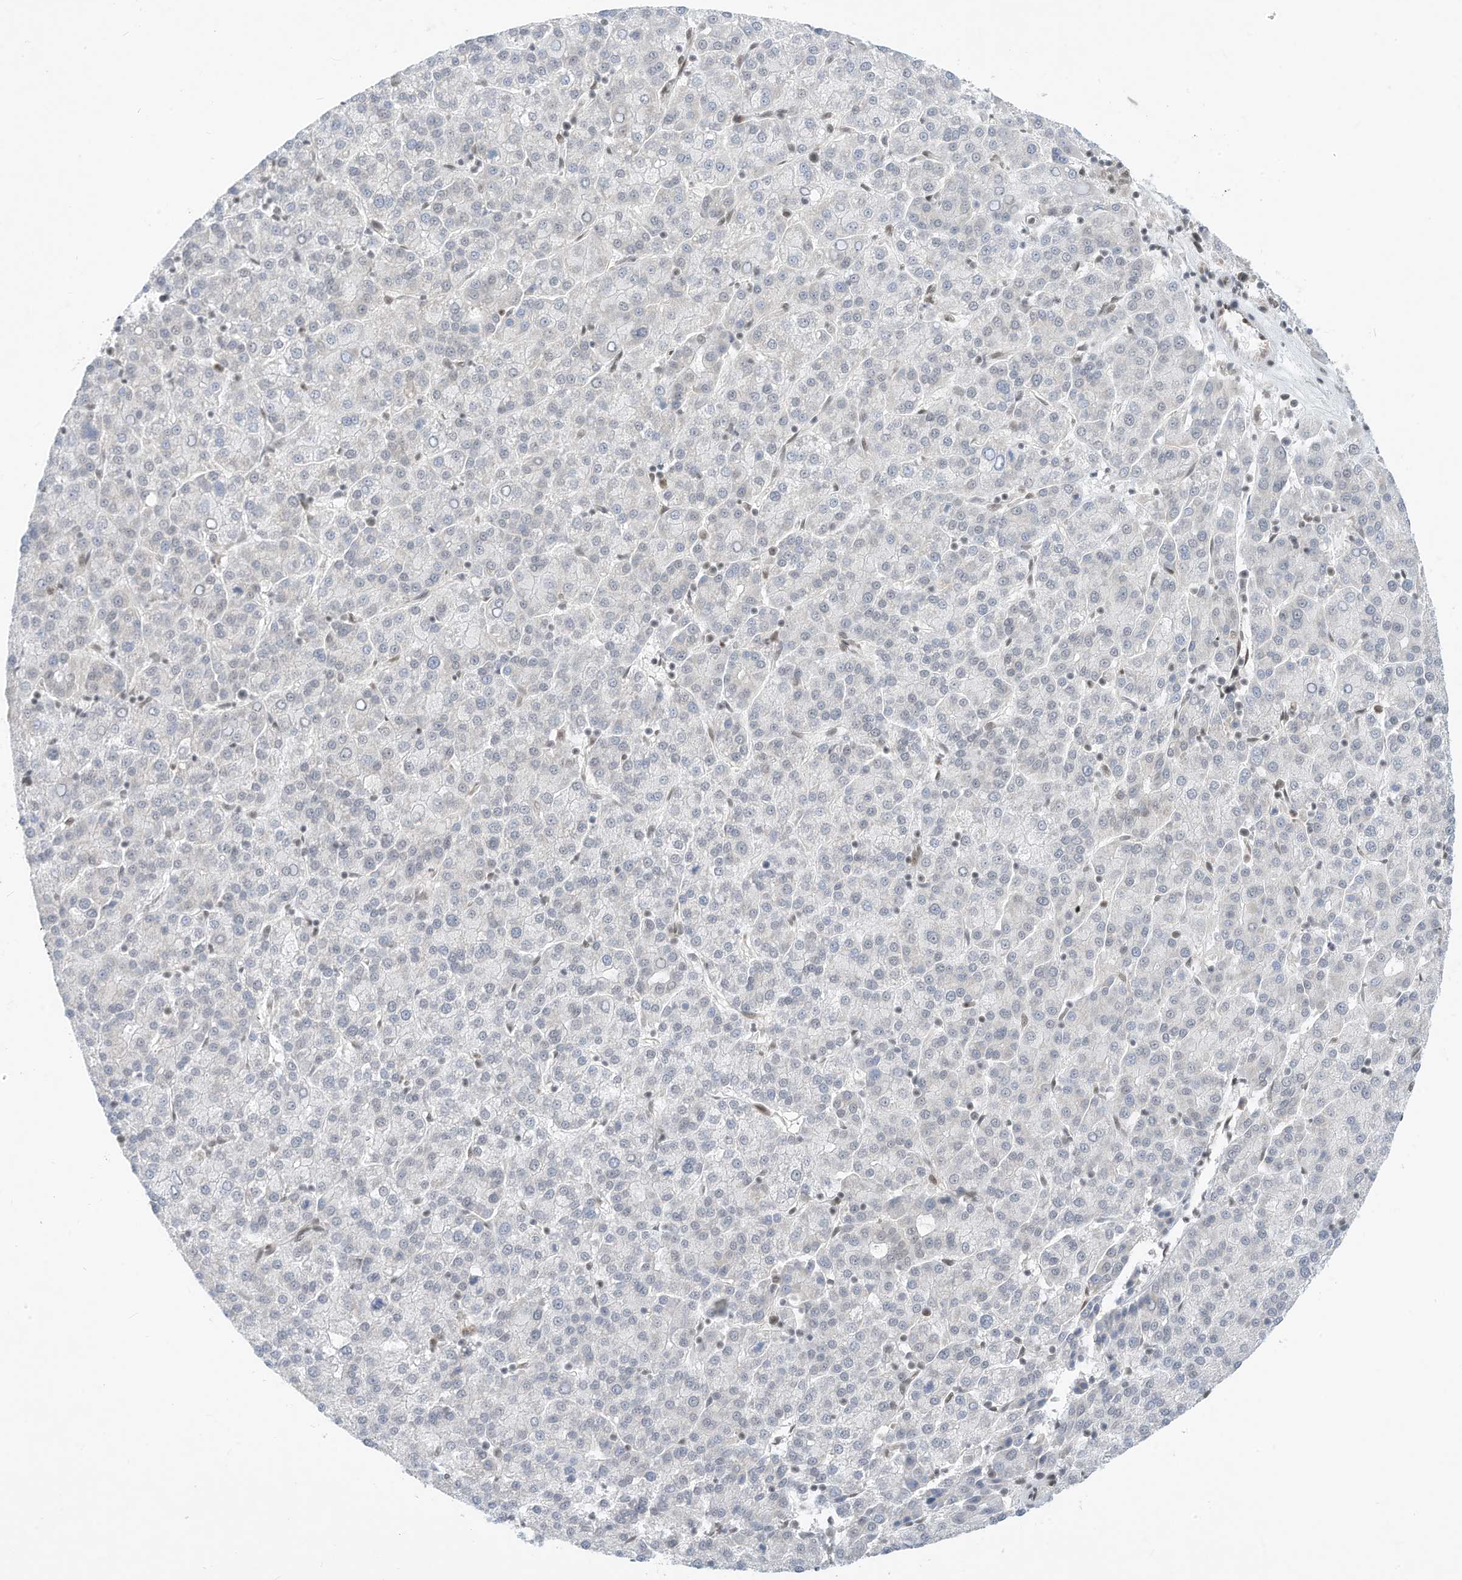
{"staining": {"intensity": "negative", "quantity": "none", "location": "none"}, "tissue": "liver cancer", "cell_type": "Tumor cells", "image_type": "cancer", "snomed": [{"axis": "morphology", "description": "Carcinoma, Hepatocellular, NOS"}, {"axis": "topography", "description": "Liver"}], "caption": "This histopathology image is of liver cancer (hepatocellular carcinoma) stained with IHC to label a protein in brown with the nuclei are counter-stained blue. There is no positivity in tumor cells. The staining was performed using DAB to visualize the protein expression in brown, while the nuclei were stained in blue with hematoxylin (Magnification: 20x).", "gene": "AURKAIP1", "patient": {"sex": "female", "age": 58}}